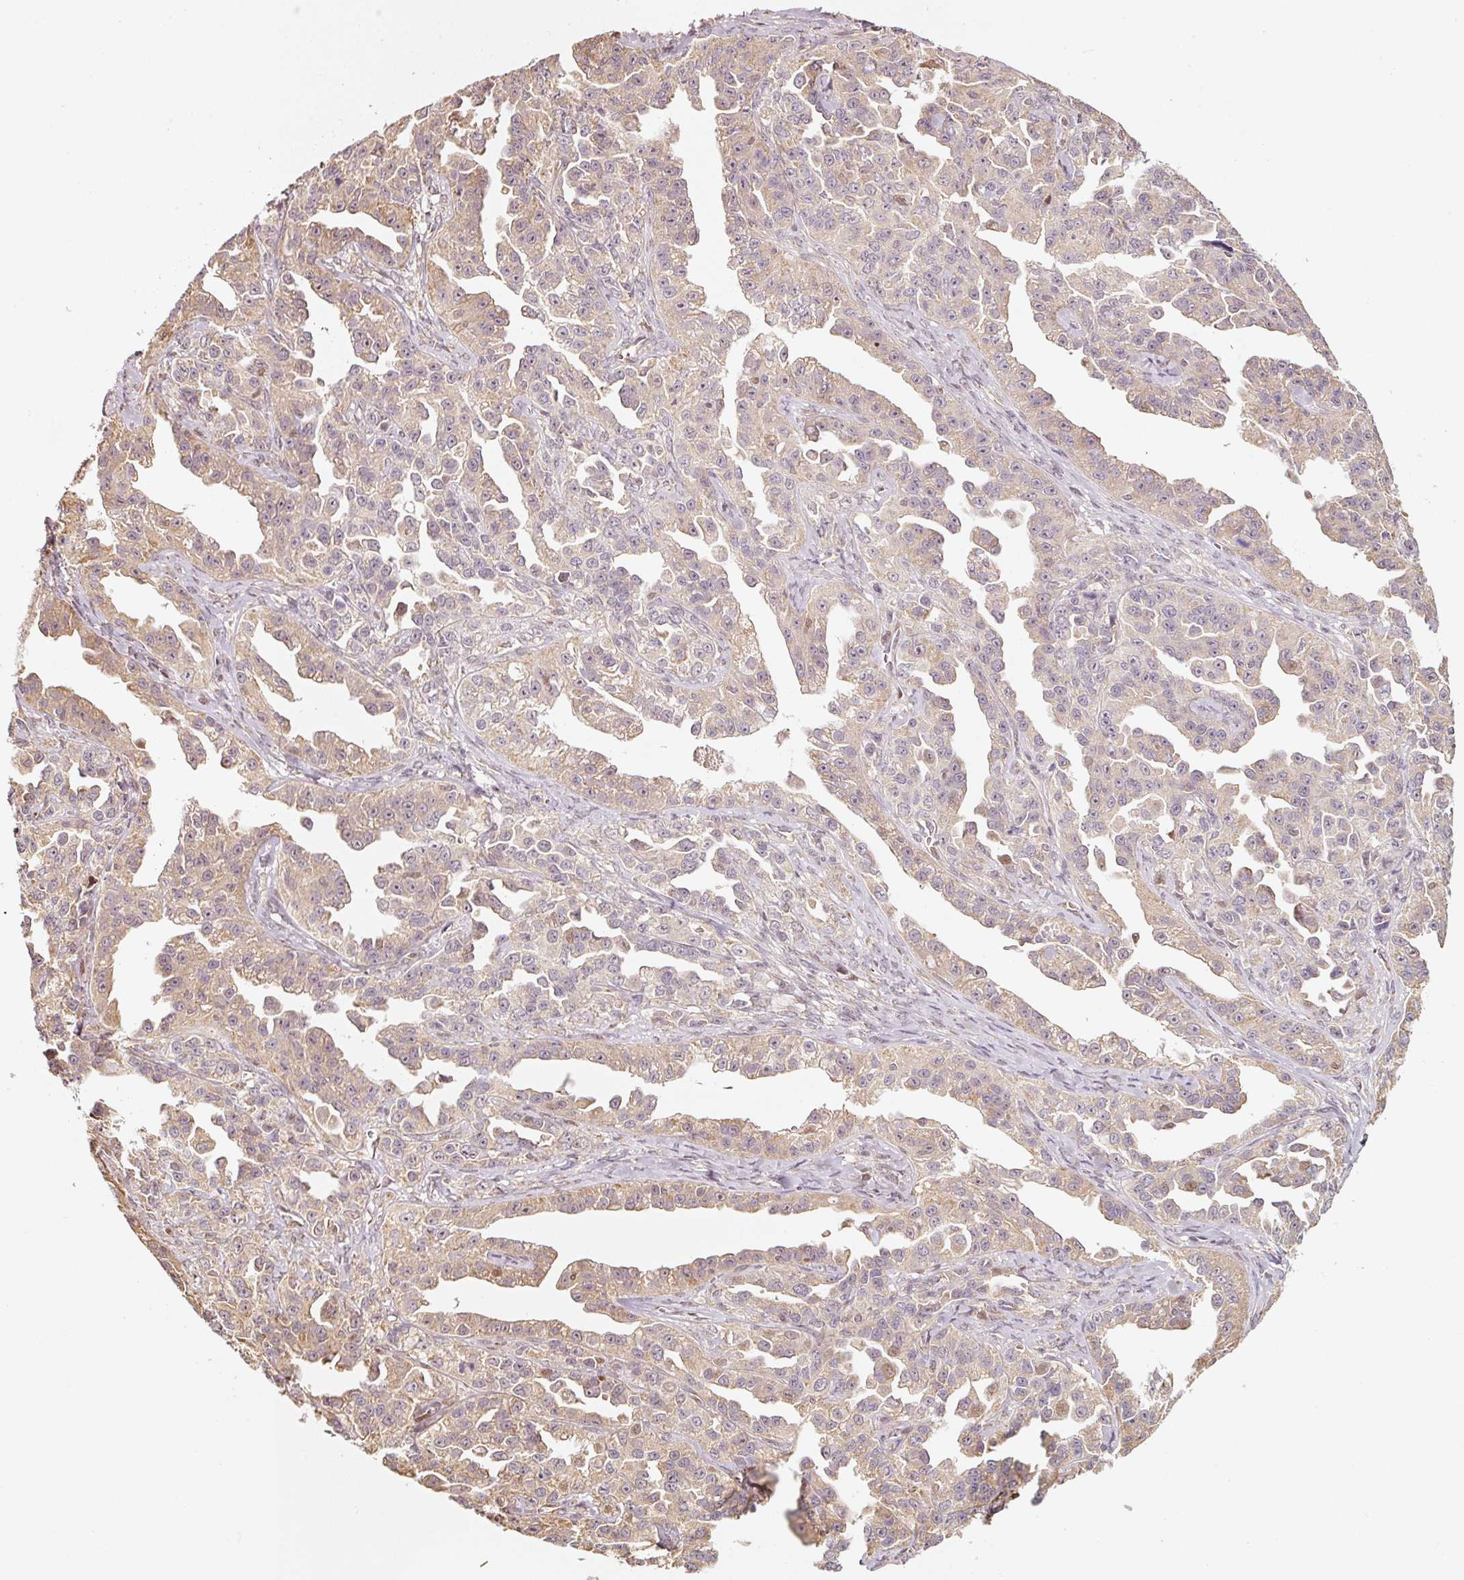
{"staining": {"intensity": "weak", "quantity": ">75%", "location": "cytoplasmic/membranous"}, "tissue": "ovarian cancer", "cell_type": "Tumor cells", "image_type": "cancer", "snomed": [{"axis": "morphology", "description": "Cystadenocarcinoma, serous, NOS"}, {"axis": "topography", "description": "Ovary"}], "caption": "Tumor cells reveal low levels of weak cytoplasmic/membranous positivity in about >75% of cells in ovarian serous cystadenocarcinoma.", "gene": "RAB35", "patient": {"sex": "female", "age": 75}}